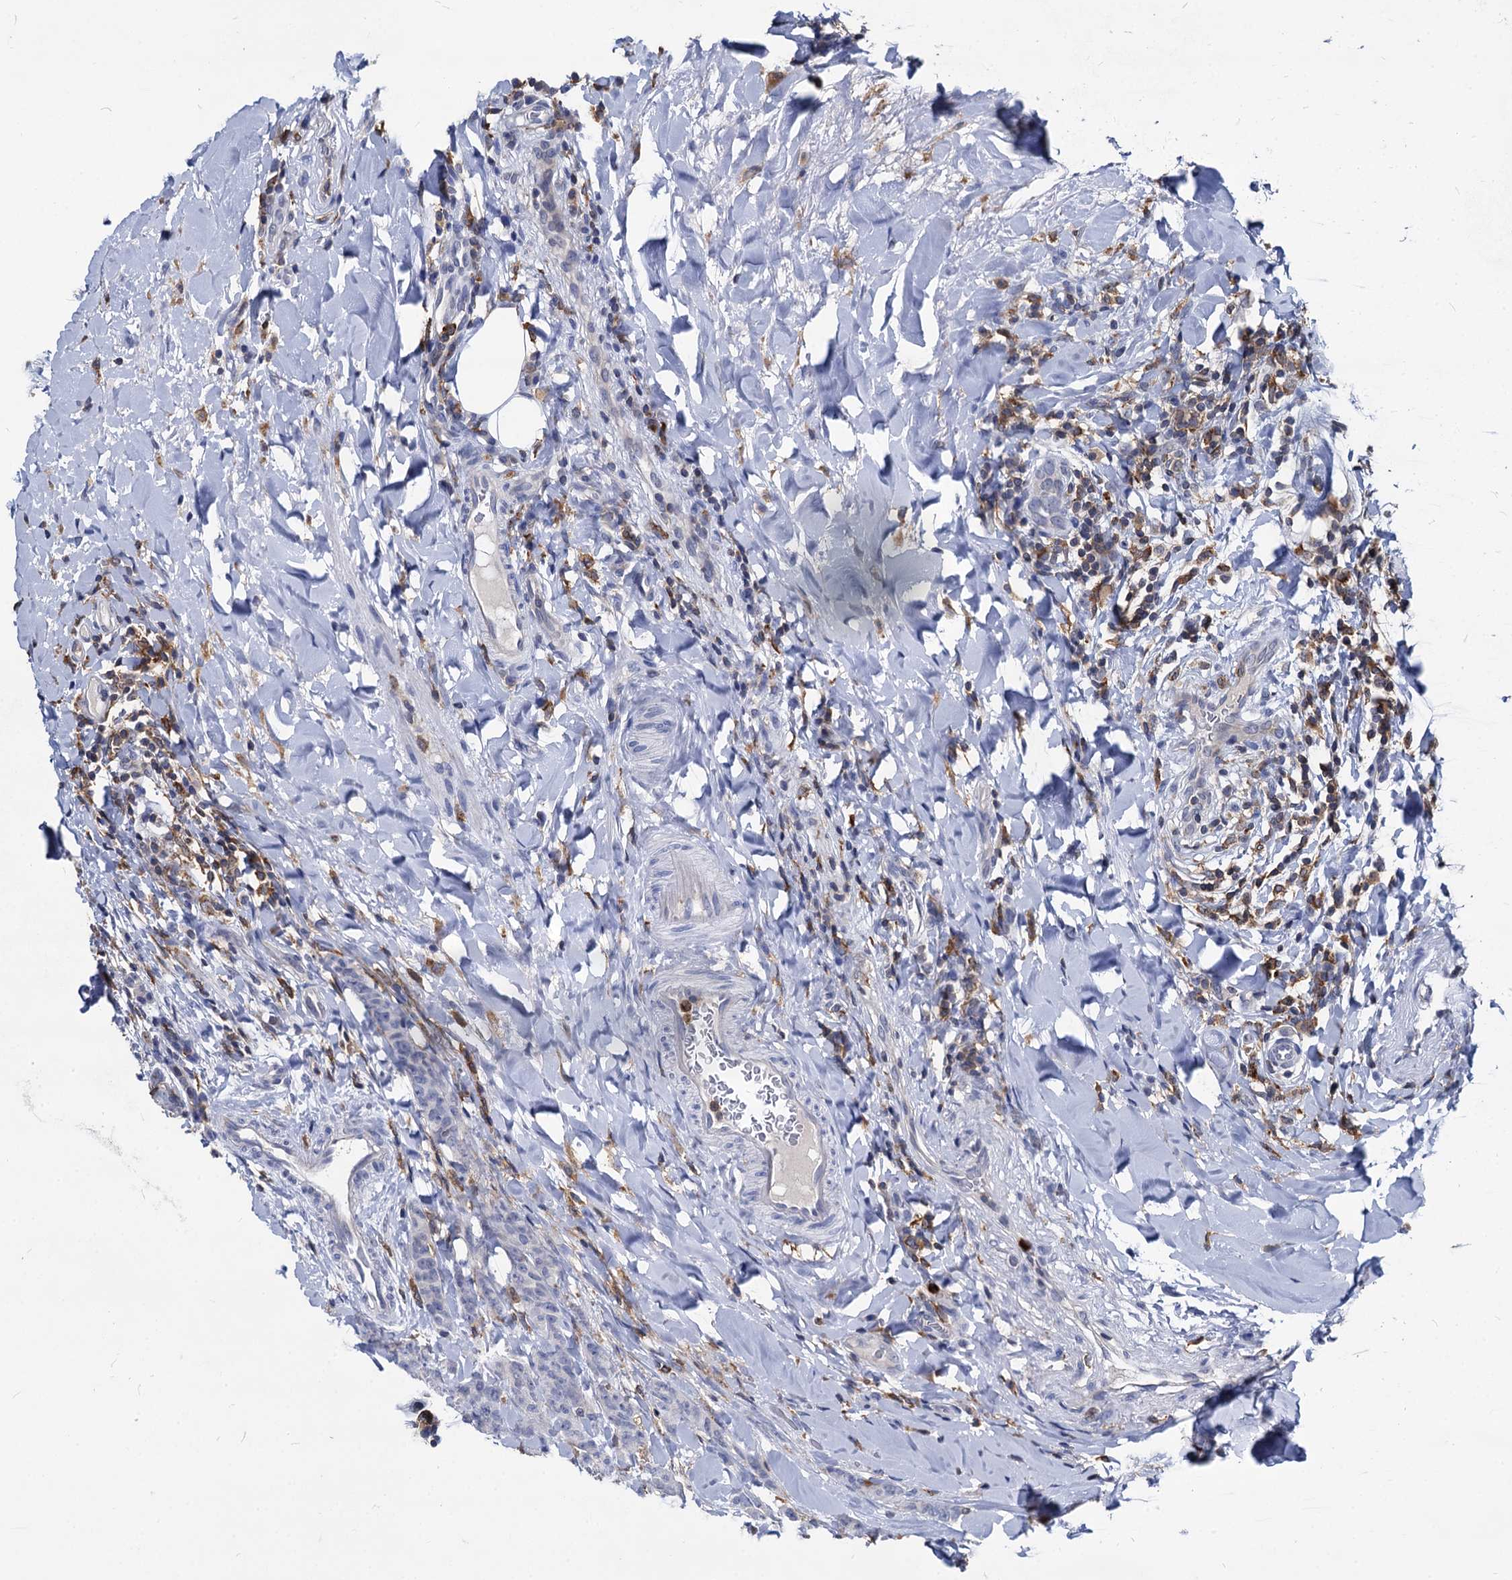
{"staining": {"intensity": "negative", "quantity": "none", "location": "none"}, "tissue": "breast cancer", "cell_type": "Tumor cells", "image_type": "cancer", "snomed": [{"axis": "morphology", "description": "Duct carcinoma"}, {"axis": "topography", "description": "Breast"}], "caption": "This is an immunohistochemistry (IHC) micrograph of breast cancer (infiltrating ductal carcinoma). There is no positivity in tumor cells.", "gene": "RHOG", "patient": {"sex": "female", "age": 40}}